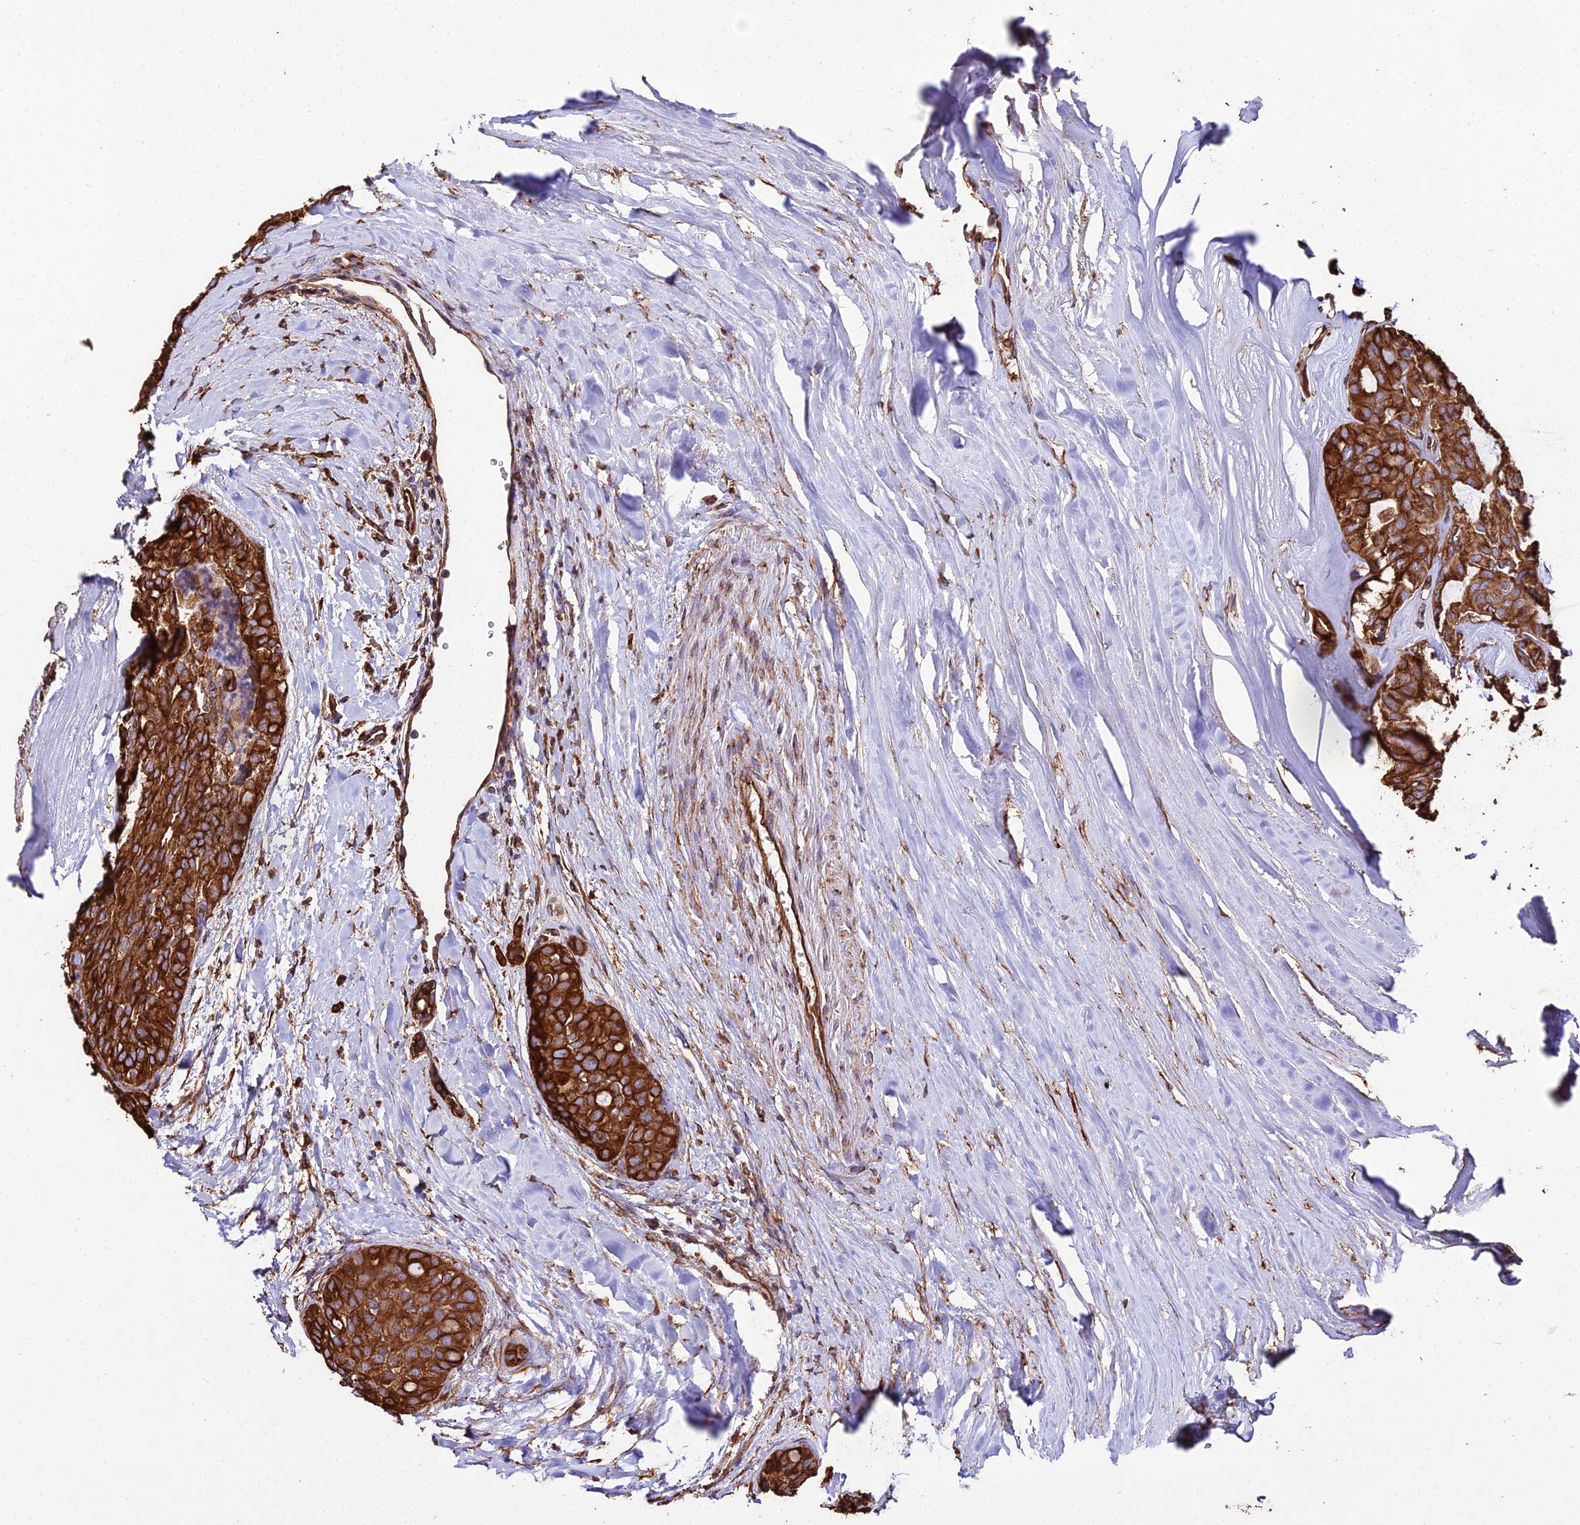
{"staining": {"intensity": "strong", "quantity": ">75%", "location": "cytoplasmic/membranous"}, "tissue": "thyroid cancer", "cell_type": "Tumor cells", "image_type": "cancer", "snomed": [{"axis": "morphology", "description": "Follicular adenoma carcinoma, NOS"}, {"axis": "topography", "description": "Thyroid gland"}], "caption": "Brown immunohistochemical staining in thyroid cancer (follicular adenoma carcinoma) exhibits strong cytoplasmic/membranous positivity in about >75% of tumor cells. Using DAB (3,3'-diaminobenzidine) (brown) and hematoxylin (blue) stains, captured at high magnification using brightfield microscopy.", "gene": "TUBA3D", "patient": {"sex": "male", "age": 75}}